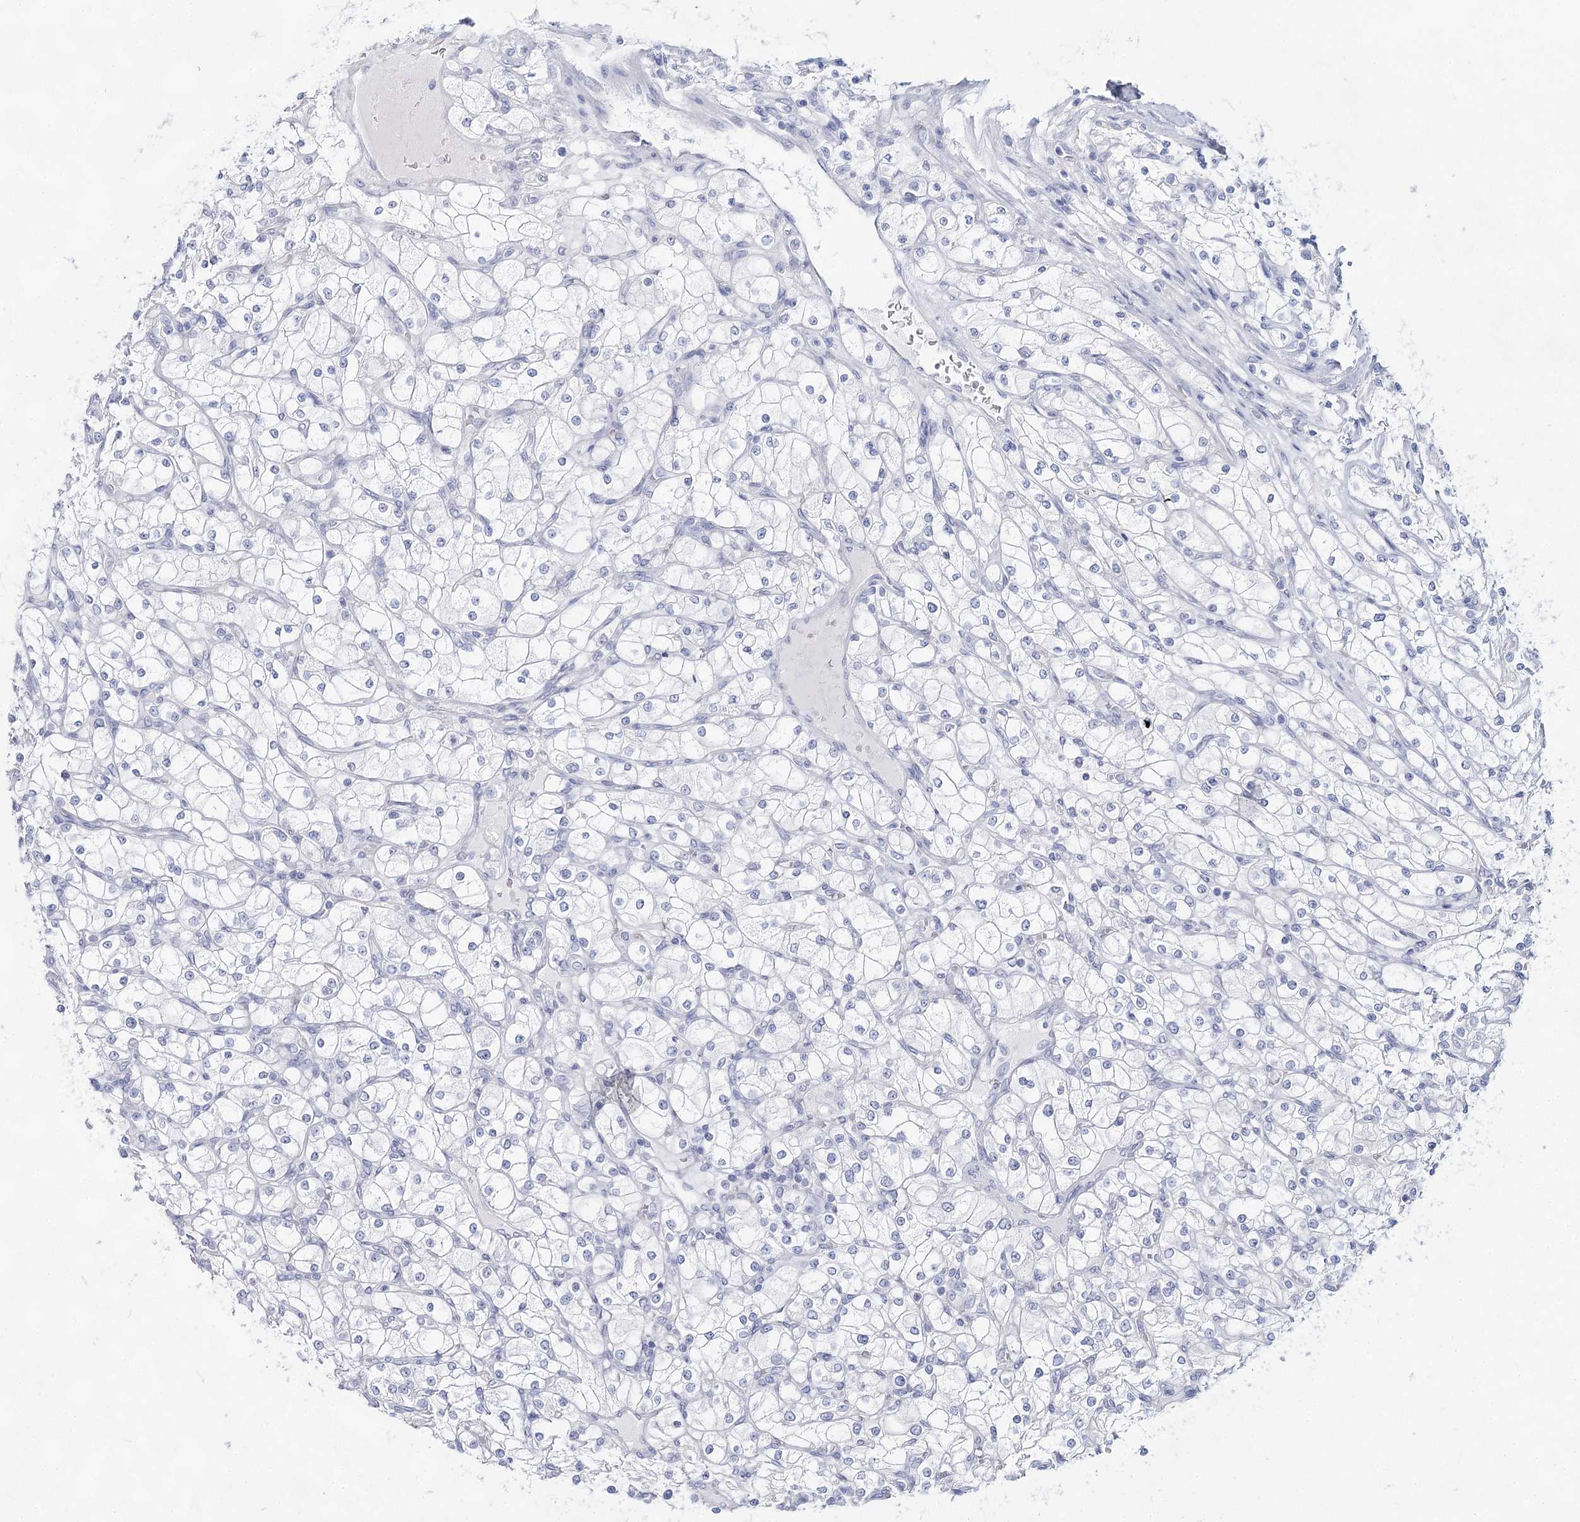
{"staining": {"intensity": "negative", "quantity": "none", "location": "none"}, "tissue": "renal cancer", "cell_type": "Tumor cells", "image_type": "cancer", "snomed": [{"axis": "morphology", "description": "Adenocarcinoma, NOS"}, {"axis": "topography", "description": "Kidney"}], "caption": "Protein analysis of renal cancer exhibits no significant staining in tumor cells.", "gene": "SLC17A2", "patient": {"sex": "male", "age": 80}}